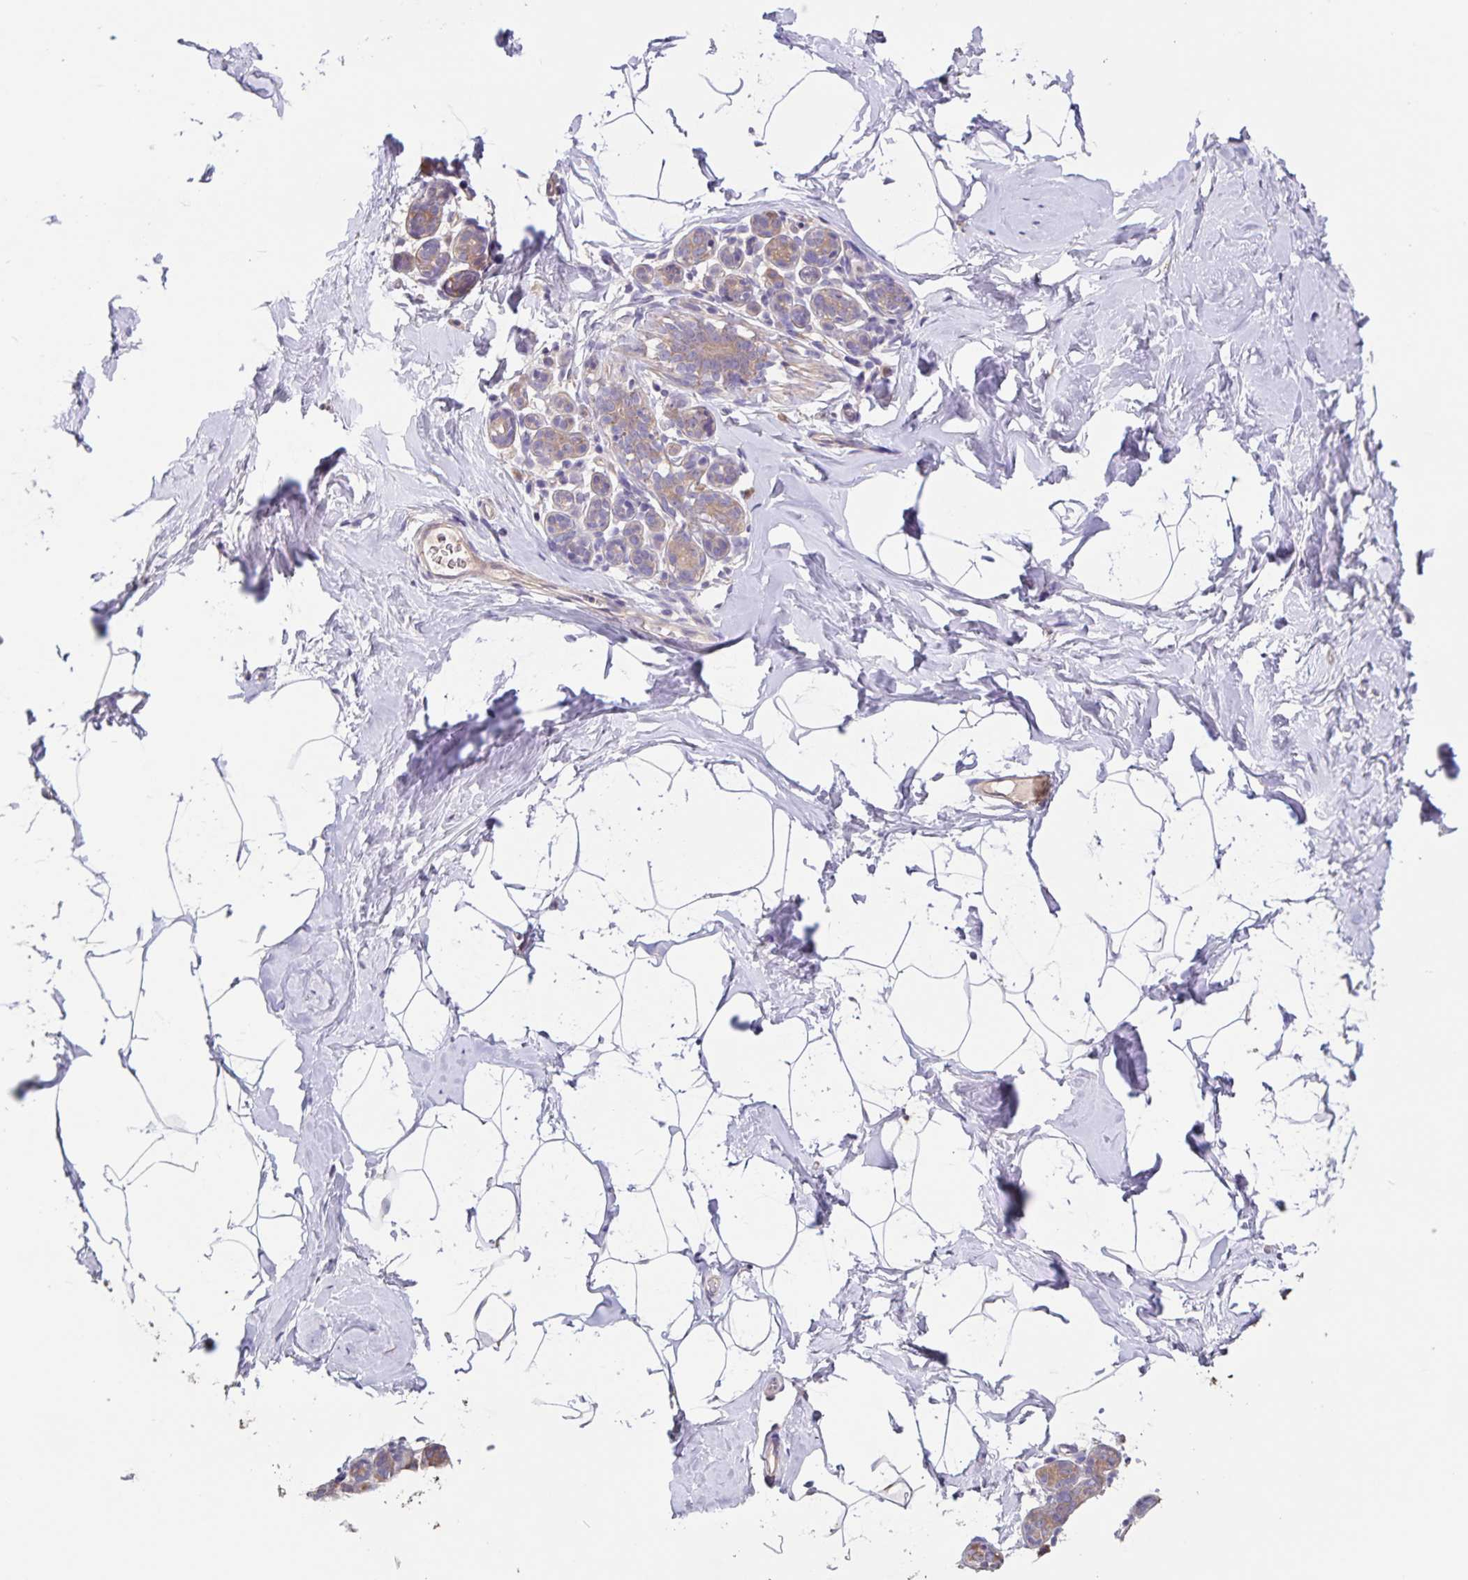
{"staining": {"intensity": "negative", "quantity": "none", "location": "none"}, "tissue": "breast", "cell_type": "Adipocytes", "image_type": "normal", "snomed": [{"axis": "morphology", "description": "Normal tissue, NOS"}, {"axis": "topography", "description": "Breast"}], "caption": "DAB immunohistochemical staining of normal human breast demonstrates no significant expression in adipocytes.", "gene": "FBXL16", "patient": {"sex": "female", "age": 32}}